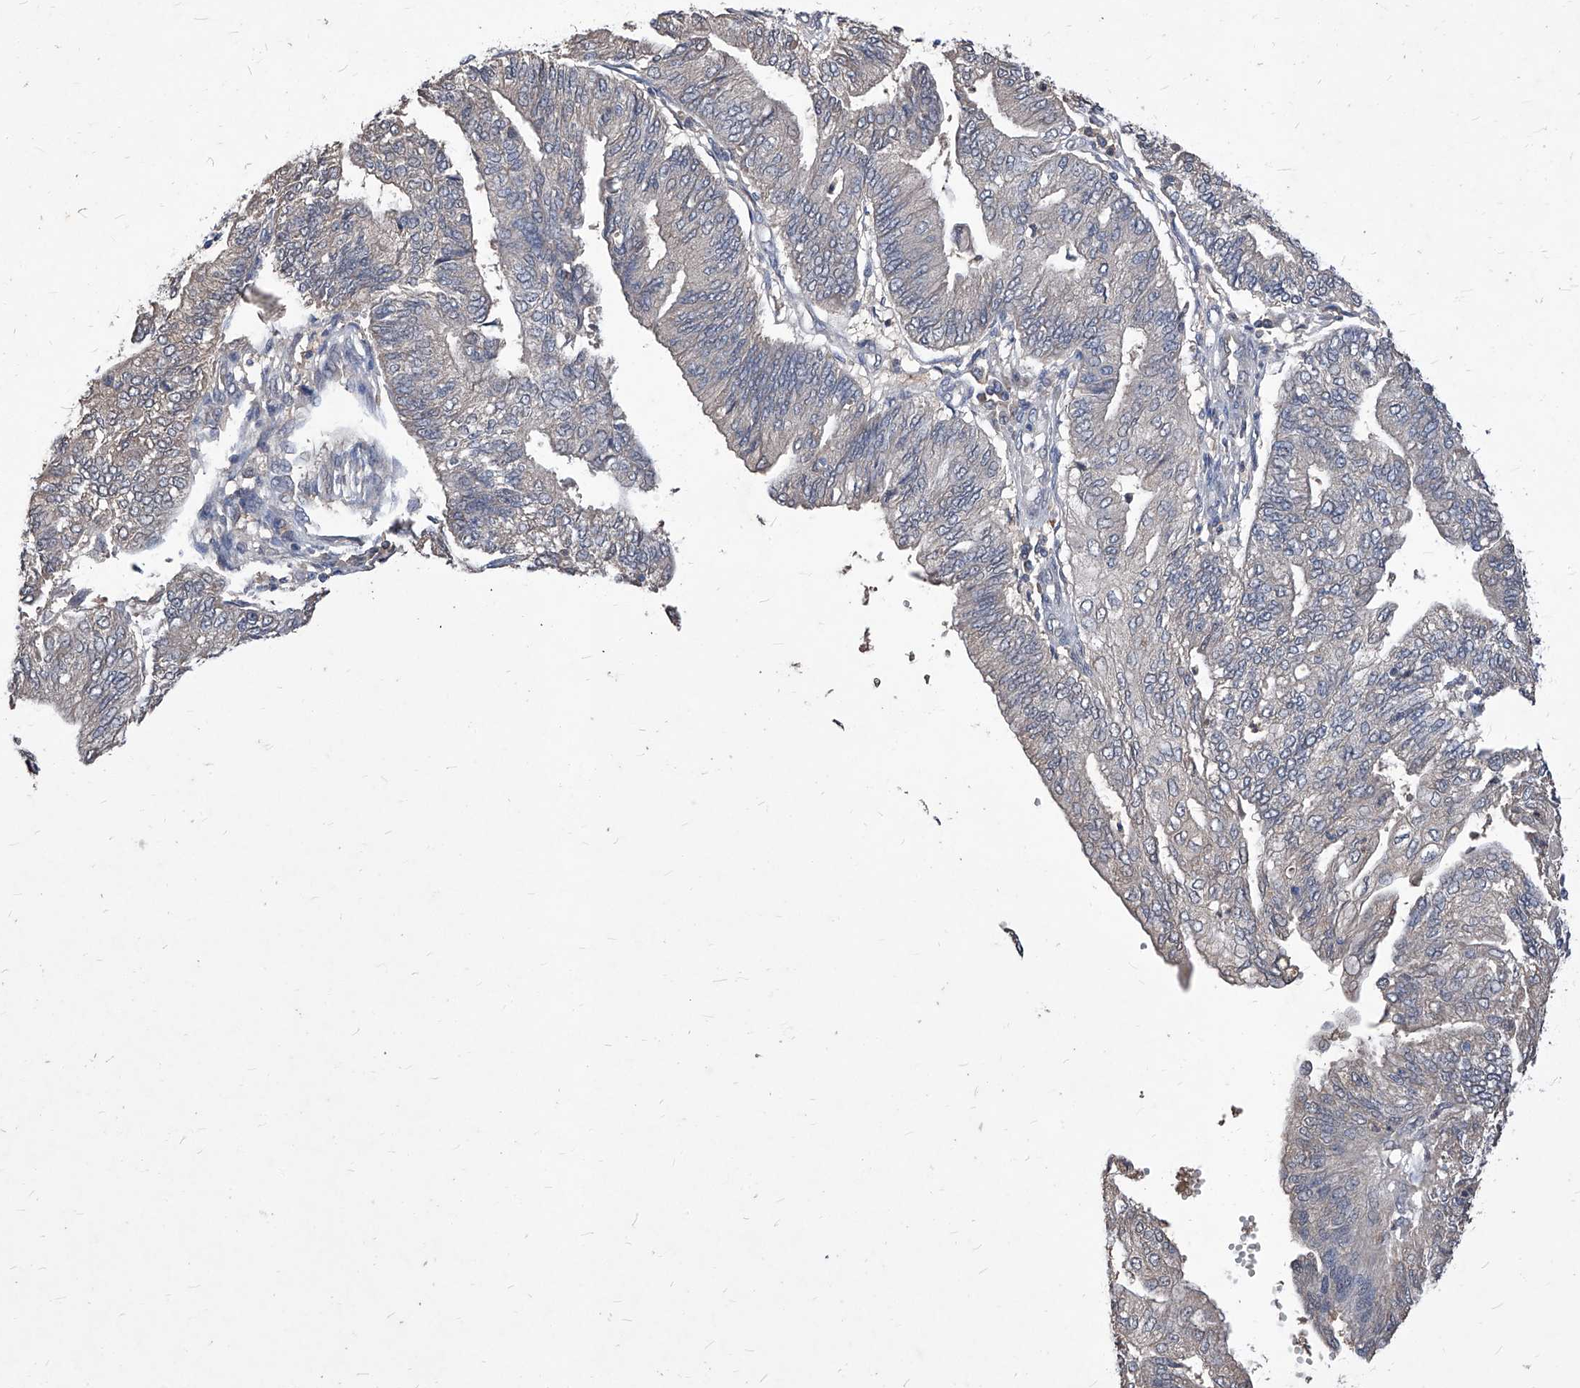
{"staining": {"intensity": "negative", "quantity": "none", "location": "none"}, "tissue": "endometrial cancer", "cell_type": "Tumor cells", "image_type": "cancer", "snomed": [{"axis": "morphology", "description": "Adenocarcinoma, NOS"}, {"axis": "topography", "description": "Endometrium"}], "caption": "Tumor cells are negative for protein expression in human adenocarcinoma (endometrial).", "gene": "SYNGR1", "patient": {"sex": "female", "age": 59}}